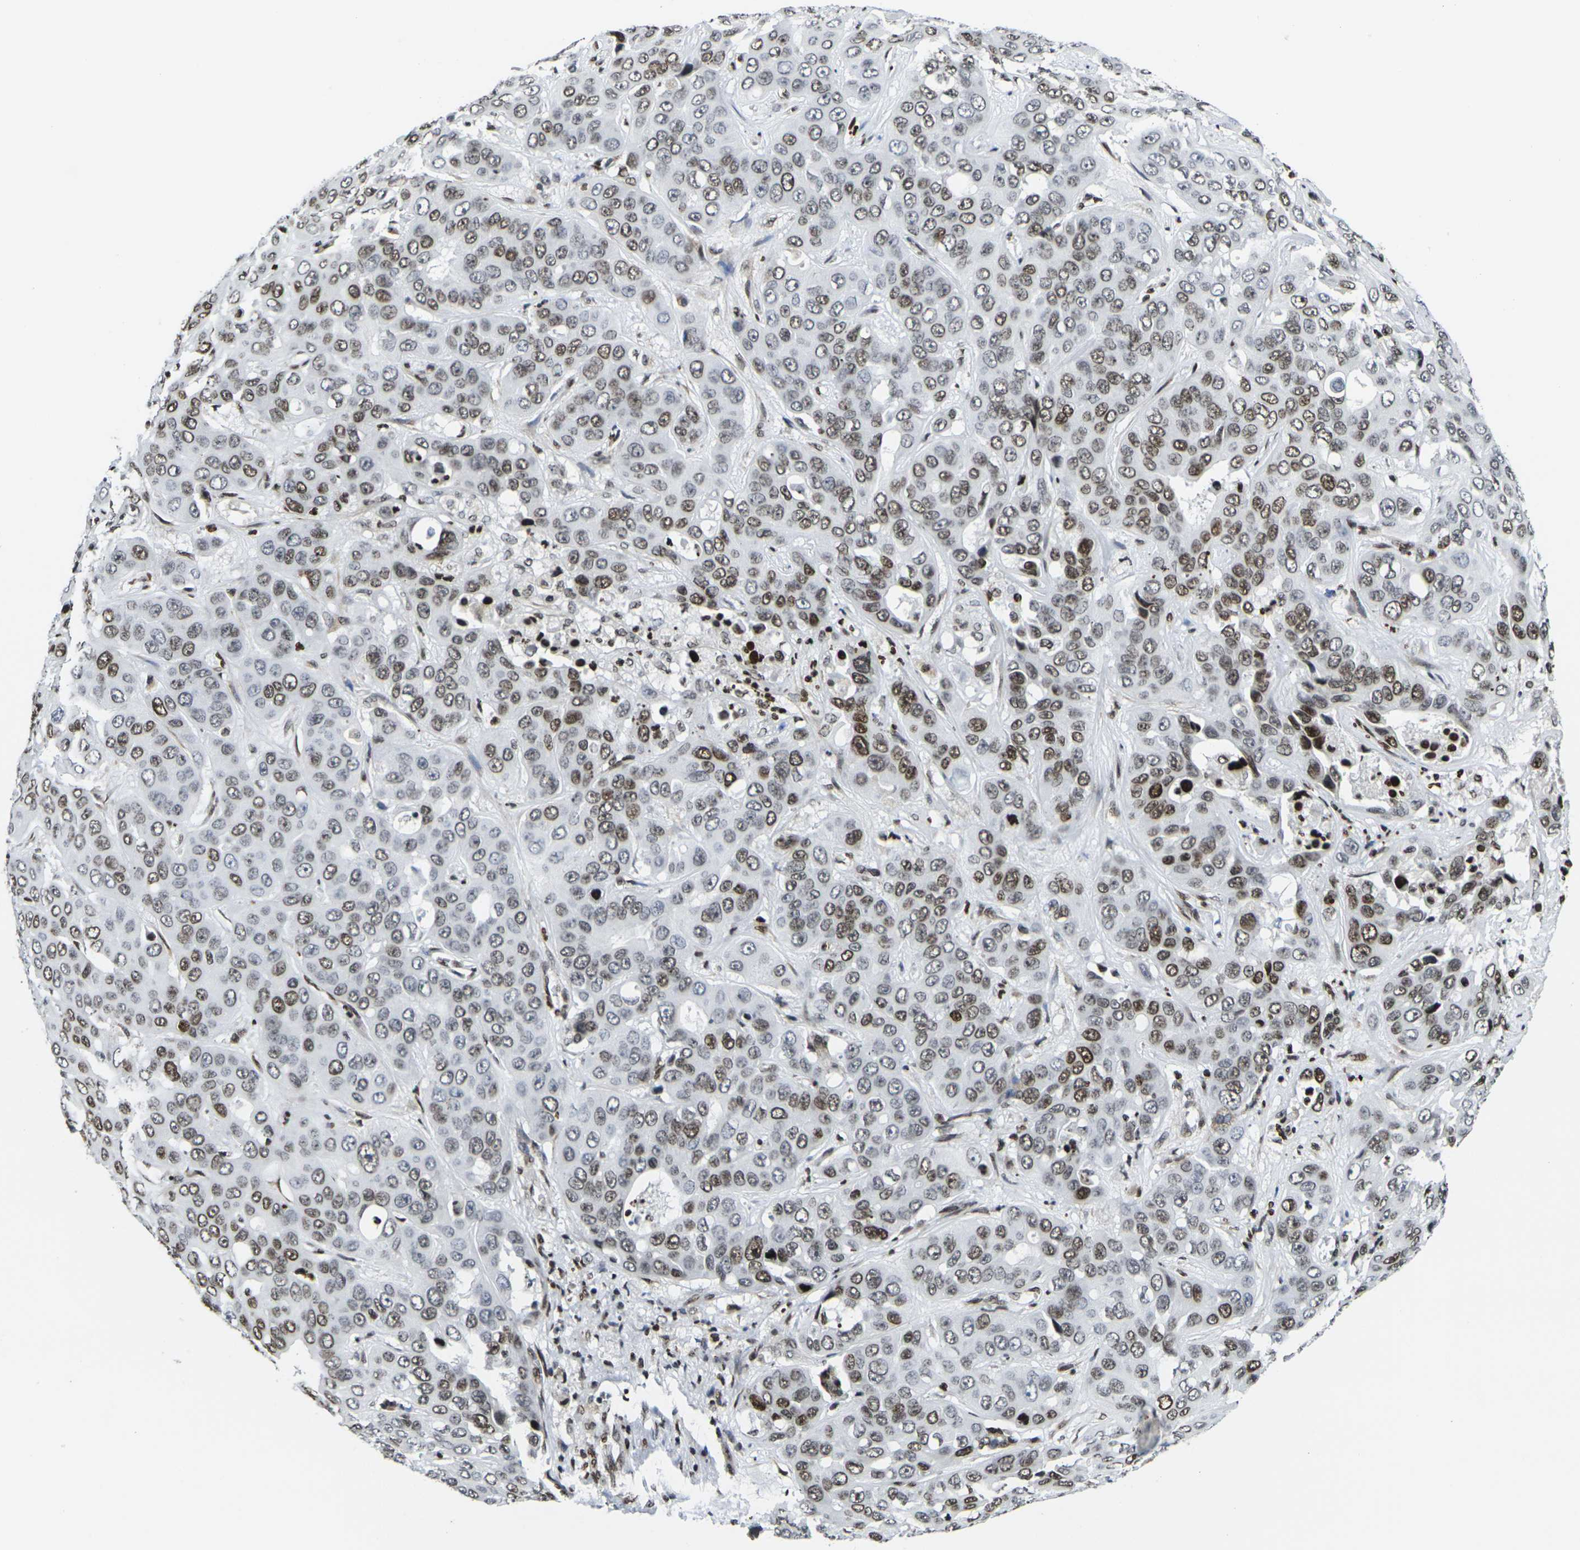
{"staining": {"intensity": "moderate", "quantity": "25%-75%", "location": "nuclear"}, "tissue": "liver cancer", "cell_type": "Tumor cells", "image_type": "cancer", "snomed": [{"axis": "morphology", "description": "Cholangiocarcinoma"}, {"axis": "topography", "description": "Liver"}], "caption": "The photomicrograph shows immunohistochemical staining of liver cholangiocarcinoma. There is moderate nuclear staining is identified in about 25%-75% of tumor cells. (IHC, brightfield microscopy, high magnification).", "gene": "H1-10", "patient": {"sex": "female", "age": 52}}